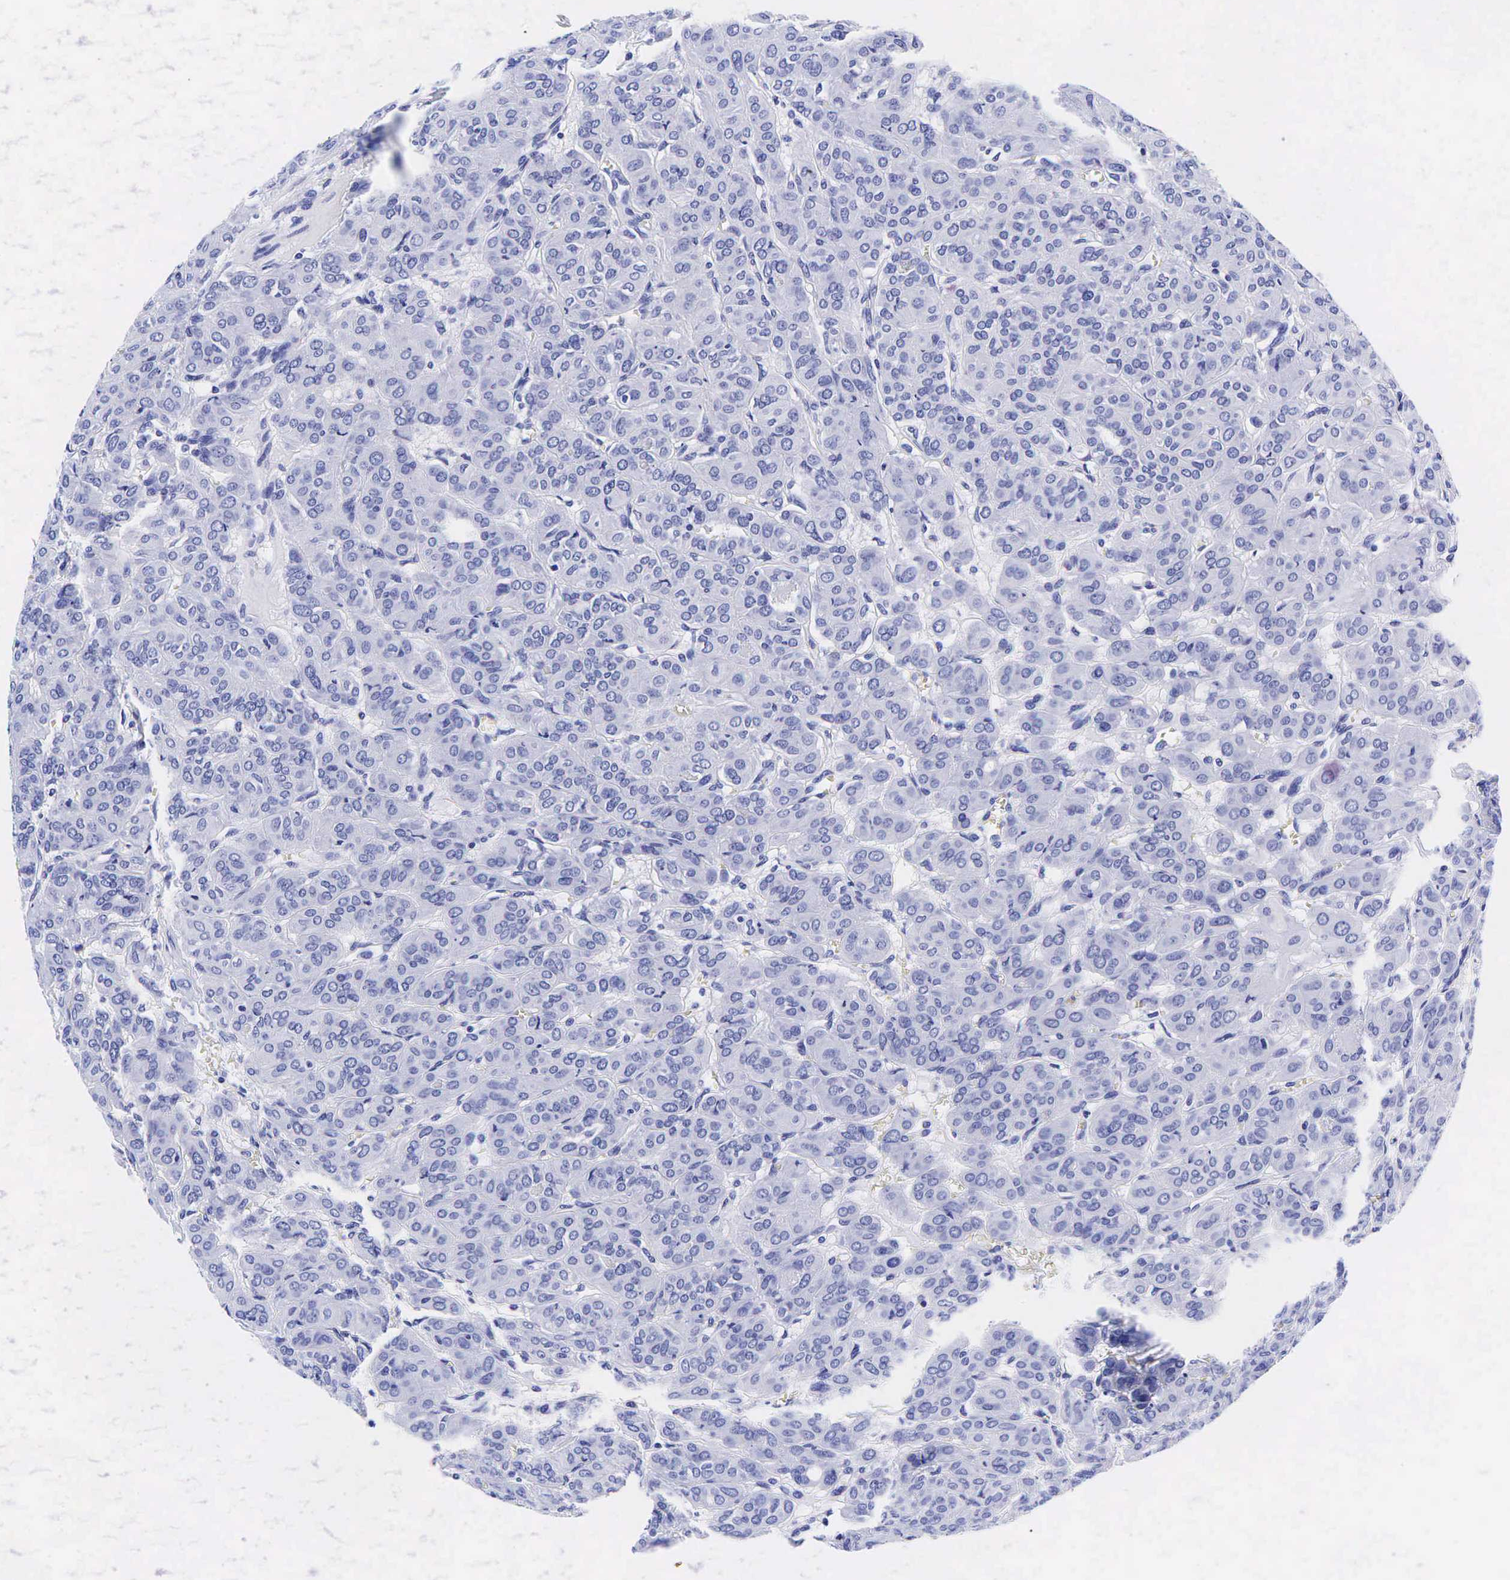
{"staining": {"intensity": "negative", "quantity": "none", "location": "none"}, "tissue": "thyroid cancer", "cell_type": "Tumor cells", "image_type": "cancer", "snomed": [{"axis": "morphology", "description": "Follicular adenoma carcinoma, NOS"}, {"axis": "topography", "description": "Thyroid gland"}], "caption": "Image shows no protein expression in tumor cells of thyroid cancer (follicular adenoma carcinoma) tissue.", "gene": "GCG", "patient": {"sex": "female", "age": 71}}